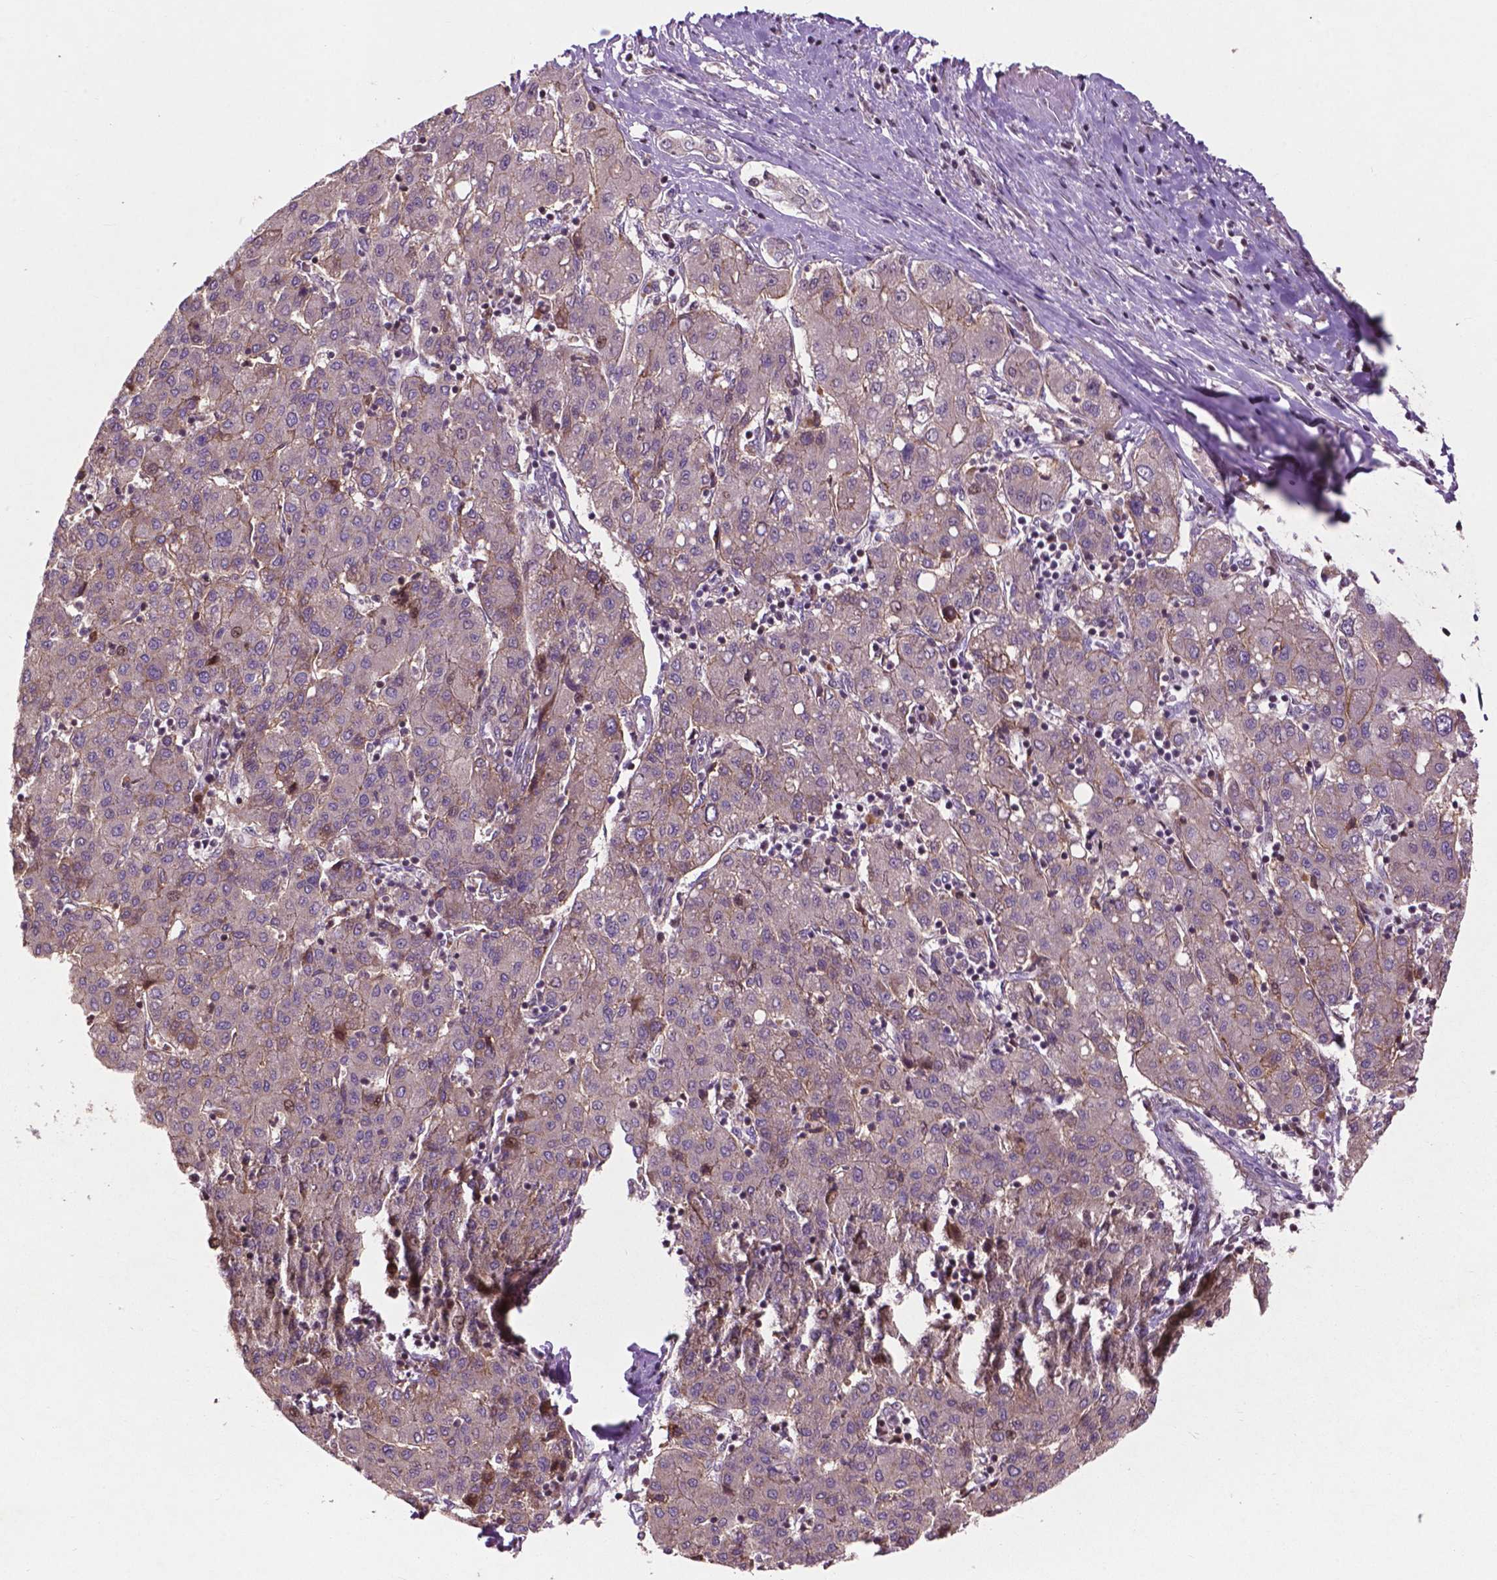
{"staining": {"intensity": "moderate", "quantity": "<25%", "location": "nuclear"}, "tissue": "liver cancer", "cell_type": "Tumor cells", "image_type": "cancer", "snomed": [{"axis": "morphology", "description": "Carcinoma, Hepatocellular, NOS"}, {"axis": "topography", "description": "Liver"}], "caption": "Moderate nuclear protein positivity is present in about <25% of tumor cells in hepatocellular carcinoma (liver). The protein of interest is shown in brown color, while the nuclei are stained blue.", "gene": "B3GALNT2", "patient": {"sex": "male", "age": 65}}